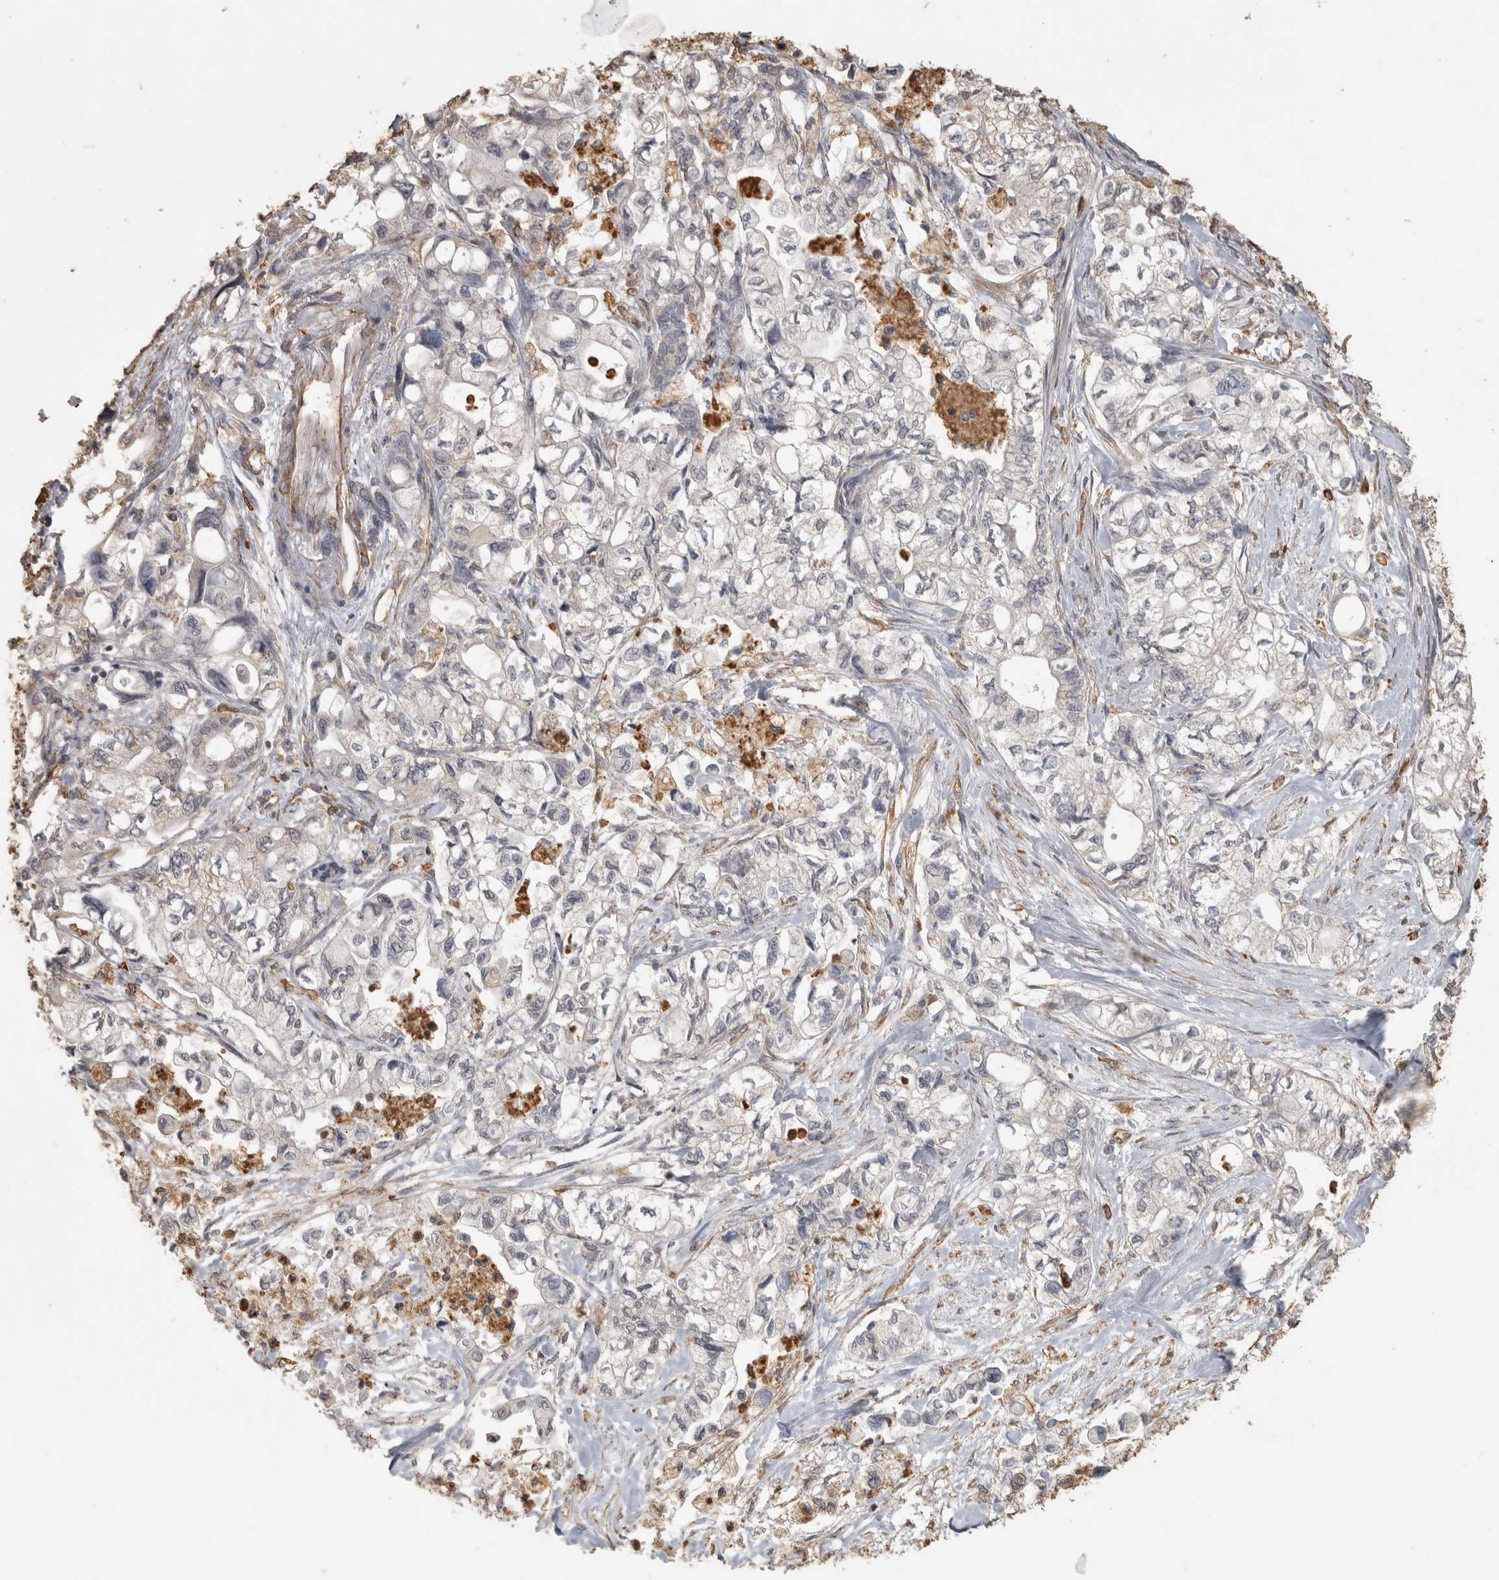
{"staining": {"intensity": "negative", "quantity": "none", "location": "none"}, "tissue": "pancreatic cancer", "cell_type": "Tumor cells", "image_type": "cancer", "snomed": [{"axis": "morphology", "description": "Adenocarcinoma, NOS"}, {"axis": "topography", "description": "Pancreas"}], "caption": "Immunohistochemistry micrograph of human pancreatic cancer (adenocarcinoma) stained for a protein (brown), which displays no positivity in tumor cells.", "gene": "REPS2", "patient": {"sex": "male", "age": 79}}